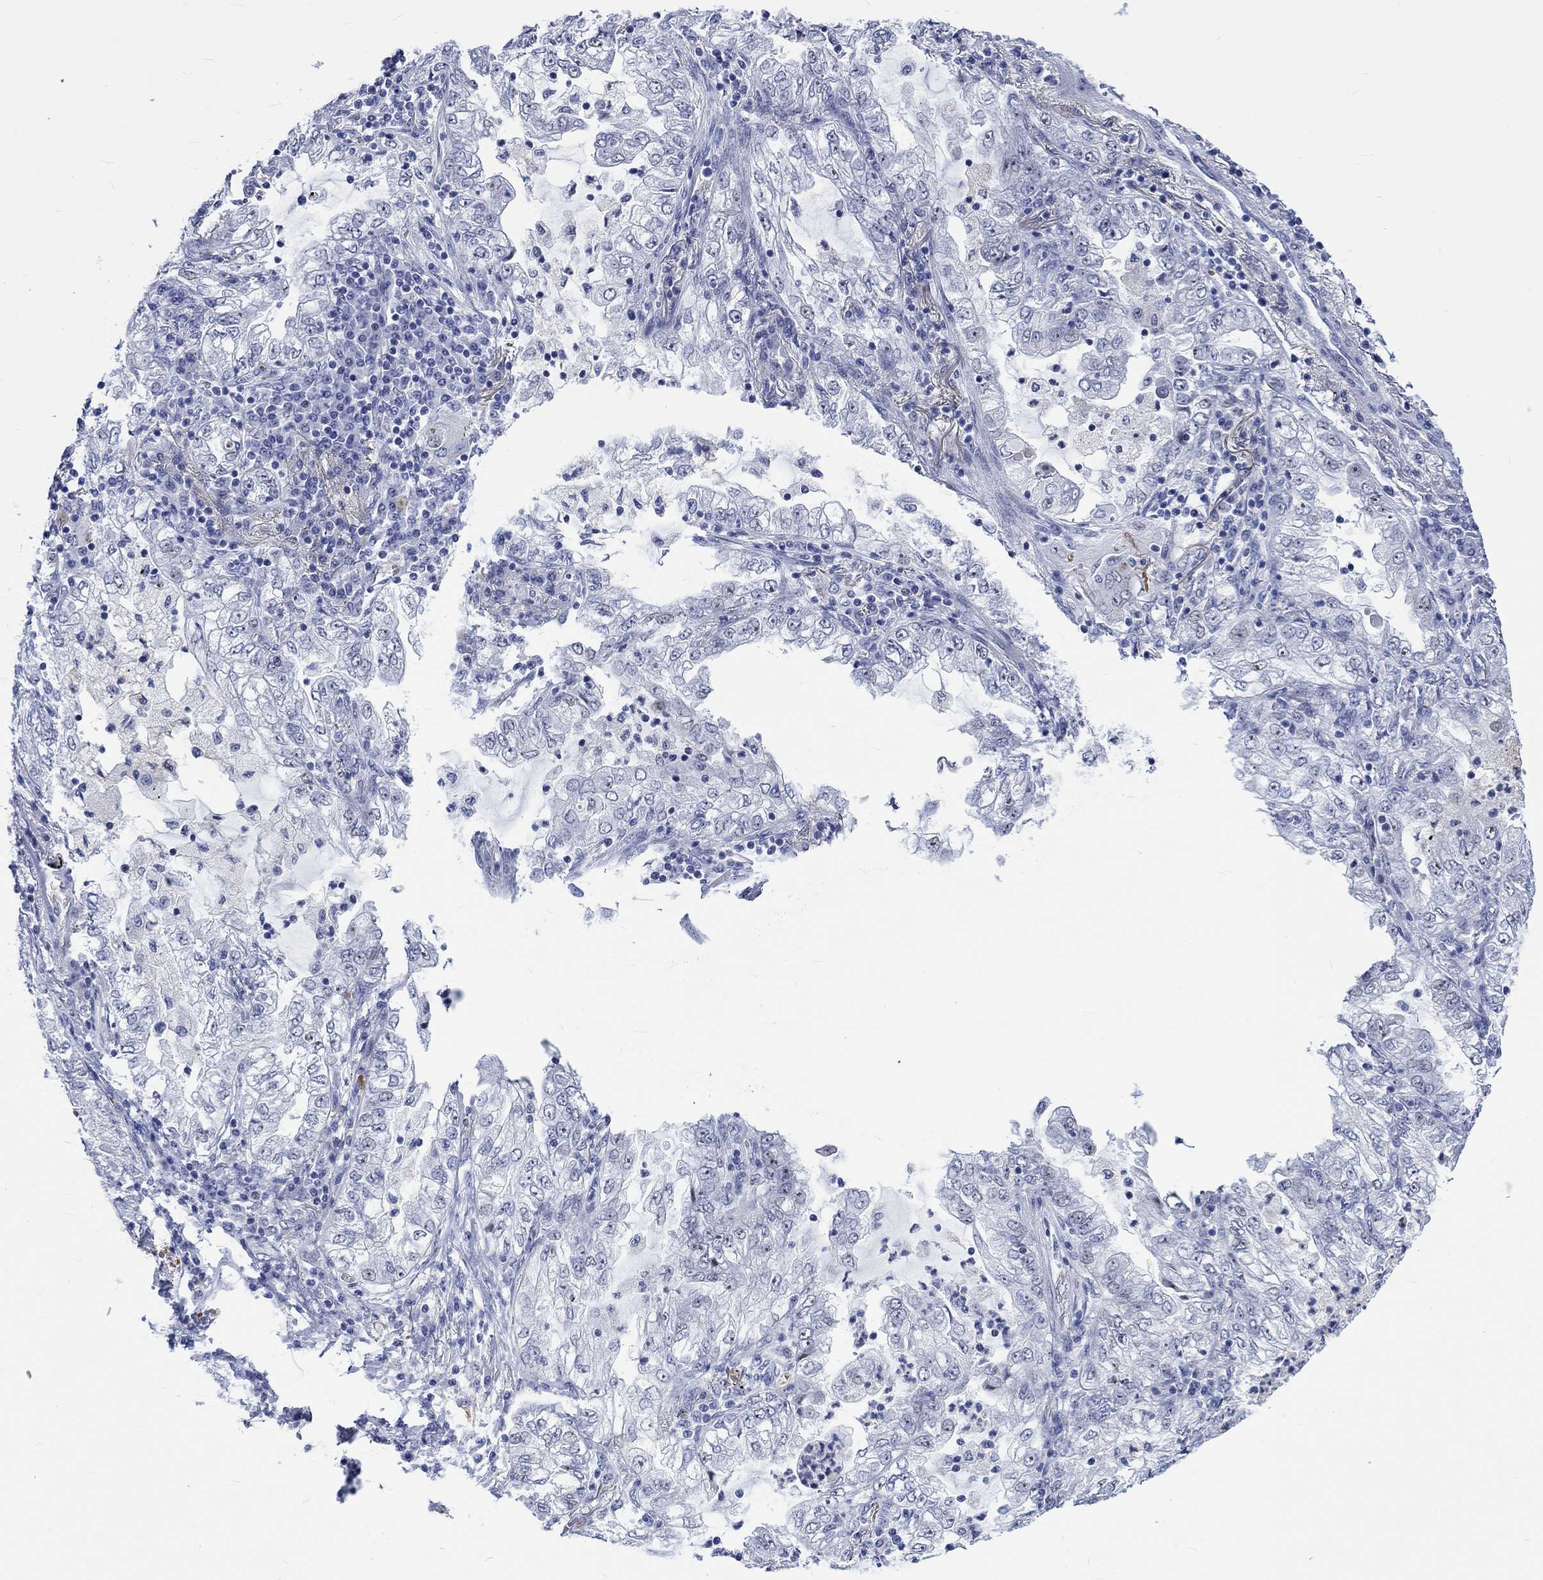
{"staining": {"intensity": "strong", "quantity": "<25%", "location": "nuclear"}, "tissue": "lung cancer", "cell_type": "Tumor cells", "image_type": "cancer", "snomed": [{"axis": "morphology", "description": "Adenocarcinoma, NOS"}, {"axis": "topography", "description": "Lung"}], "caption": "DAB (3,3'-diaminobenzidine) immunohistochemical staining of human adenocarcinoma (lung) demonstrates strong nuclear protein positivity in approximately <25% of tumor cells.", "gene": "ZNF446", "patient": {"sex": "female", "age": 73}}